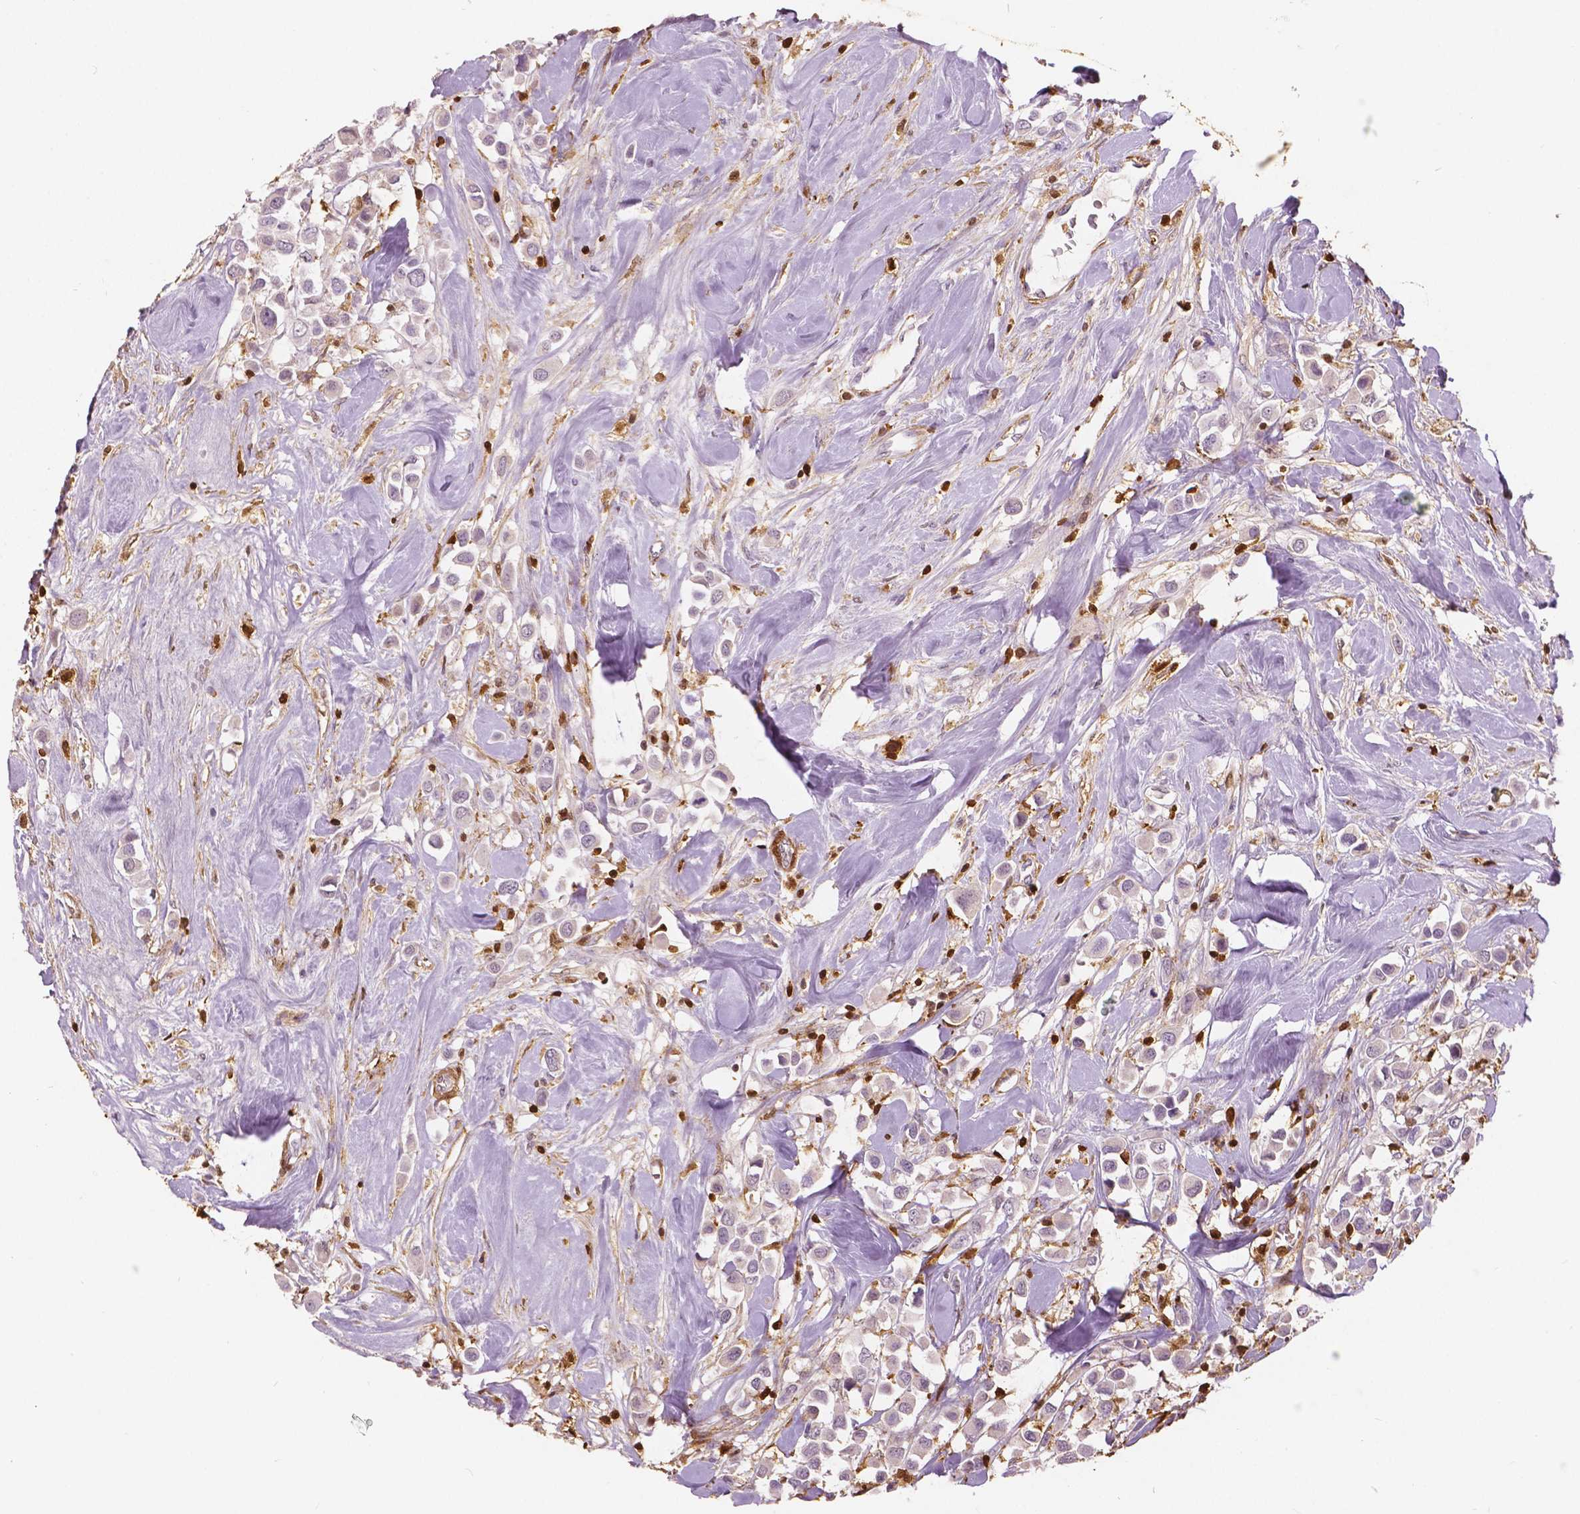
{"staining": {"intensity": "negative", "quantity": "none", "location": "none"}, "tissue": "breast cancer", "cell_type": "Tumor cells", "image_type": "cancer", "snomed": [{"axis": "morphology", "description": "Duct carcinoma"}, {"axis": "topography", "description": "Breast"}], "caption": "This is an immunohistochemistry micrograph of breast intraductal carcinoma. There is no expression in tumor cells.", "gene": "S100A4", "patient": {"sex": "female", "age": 61}}